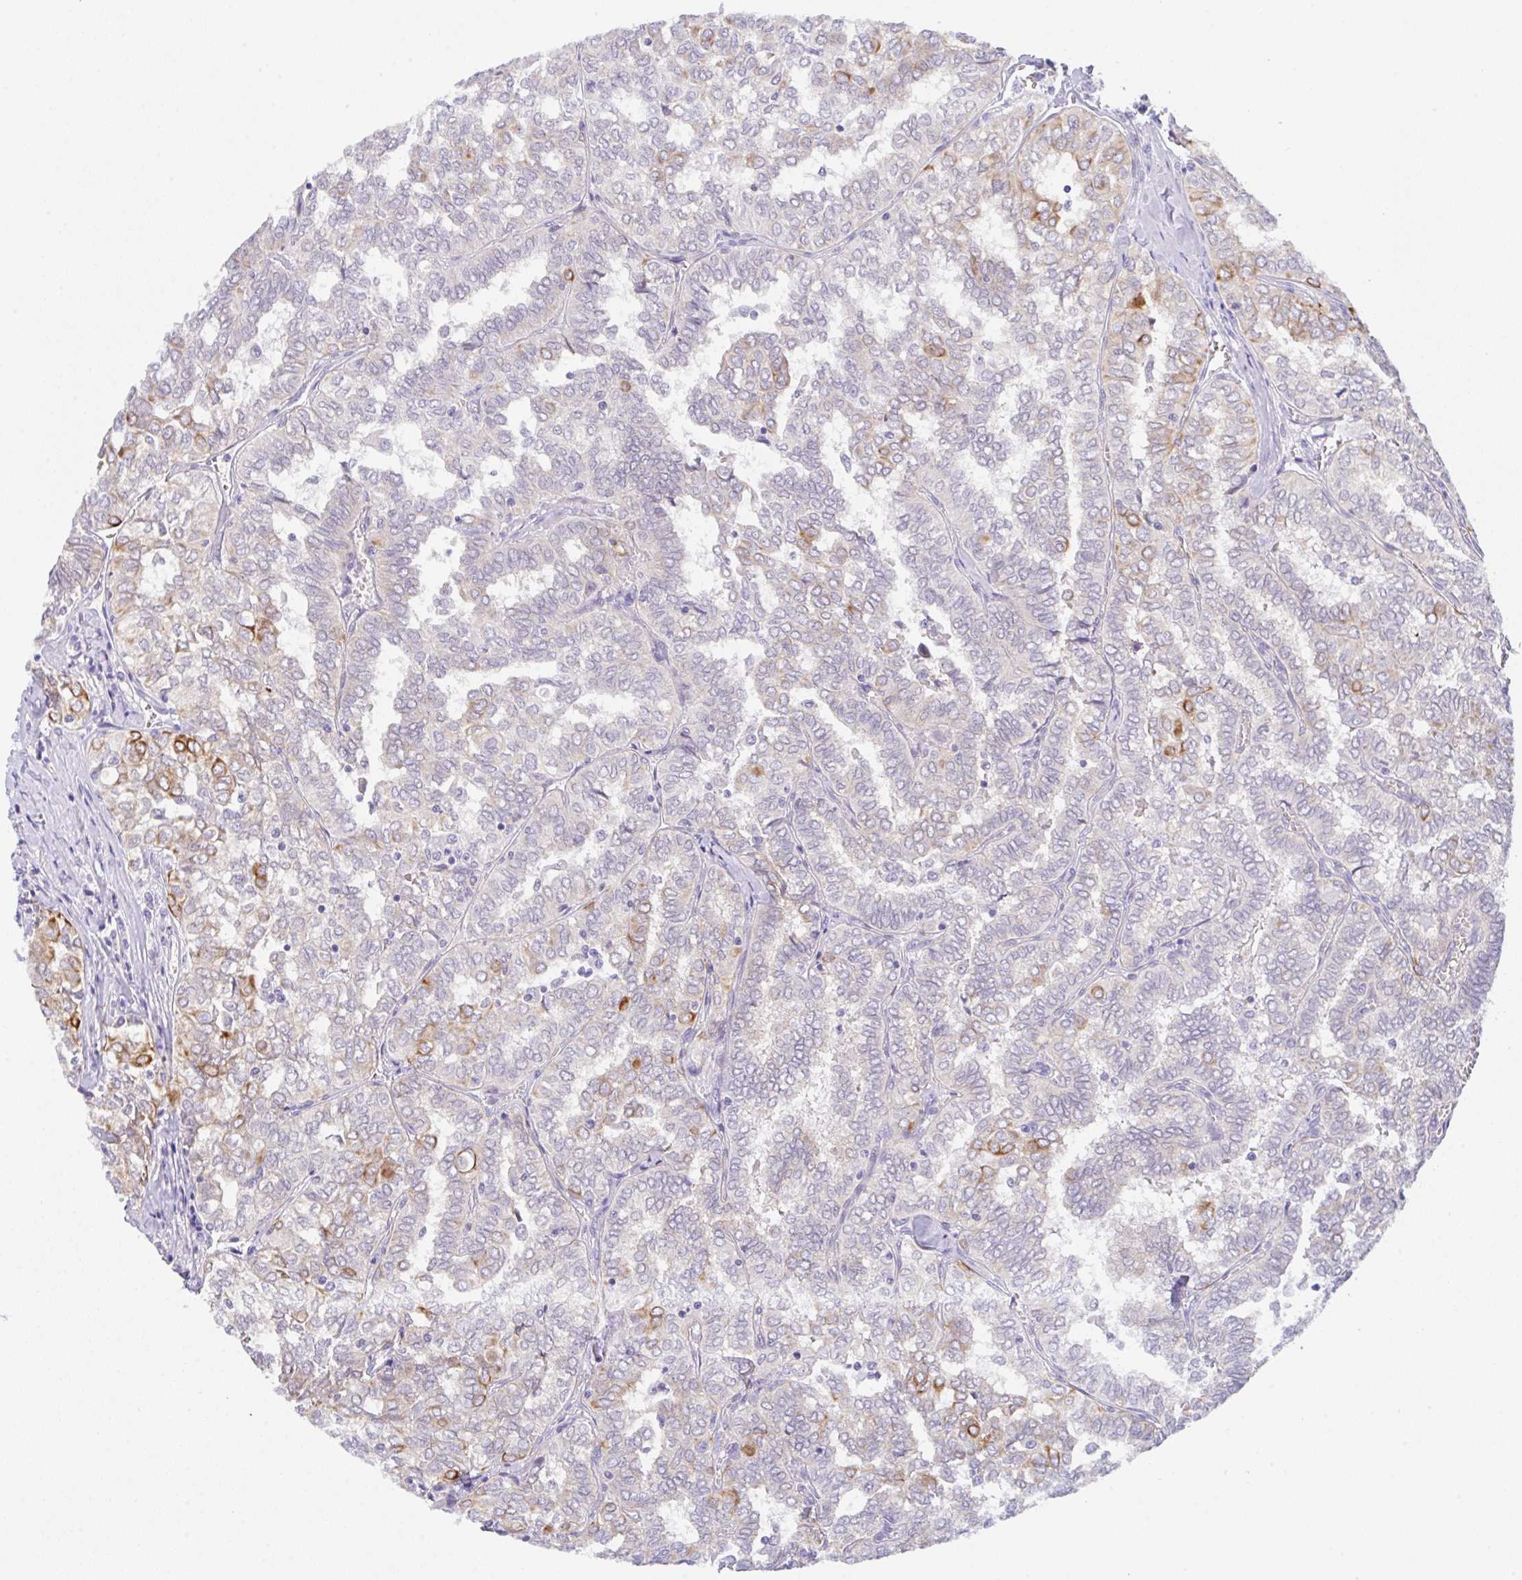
{"staining": {"intensity": "strong", "quantity": "<25%", "location": "cytoplasmic/membranous"}, "tissue": "thyroid cancer", "cell_type": "Tumor cells", "image_type": "cancer", "snomed": [{"axis": "morphology", "description": "Papillary adenocarcinoma, NOS"}, {"axis": "topography", "description": "Thyroid gland"}], "caption": "Thyroid cancer (papillary adenocarcinoma) stained for a protein demonstrates strong cytoplasmic/membranous positivity in tumor cells. Using DAB (brown) and hematoxylin (blue) stains, captured at high magnification using brightfield microscopy.", "gene": "TRAF4", "patient": {"sex": "female", "age": 30}}